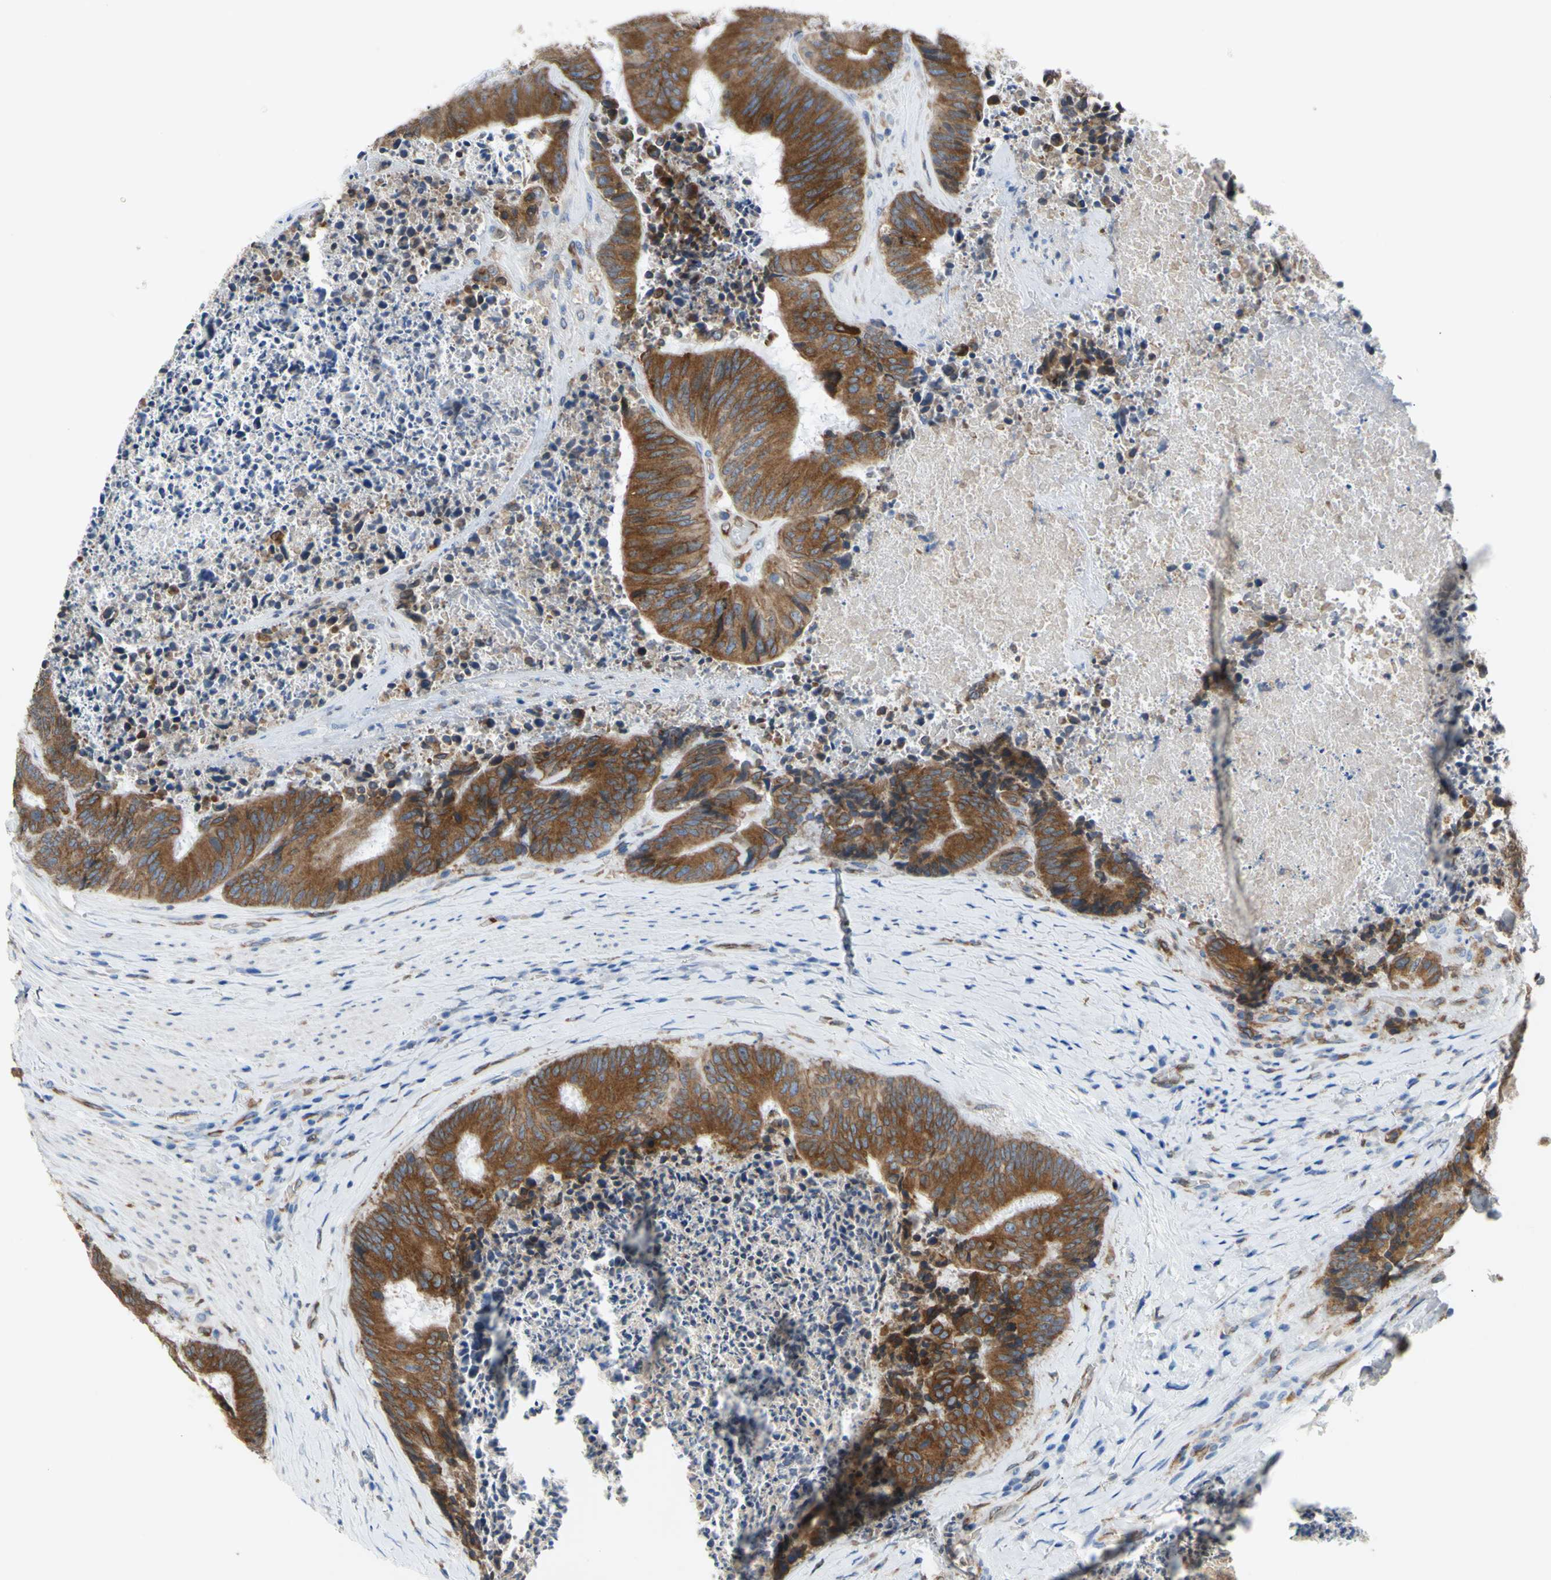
{"staining": {"intensity": "strong", "quantity": ">75%", "location": "cytoplasmic/membranous"}, "tissue": "colorectal cancer", "cell_type": "Tumor cells", "image_type": "cancer", "snomed": [{"axis": "morphology", "description": "Adenocarcinoma, NOS"}, {"axis": "topography", "description": "Rectum"}], "caption": "Strong cytoplasmic/membranous positivity for a protein is identified in approximately >75% of tumor cells of colorectal cancer using immunohistochemistry (IHC).", "gene": "MGST2", "patient": {"sex": "male", "age": 72}}